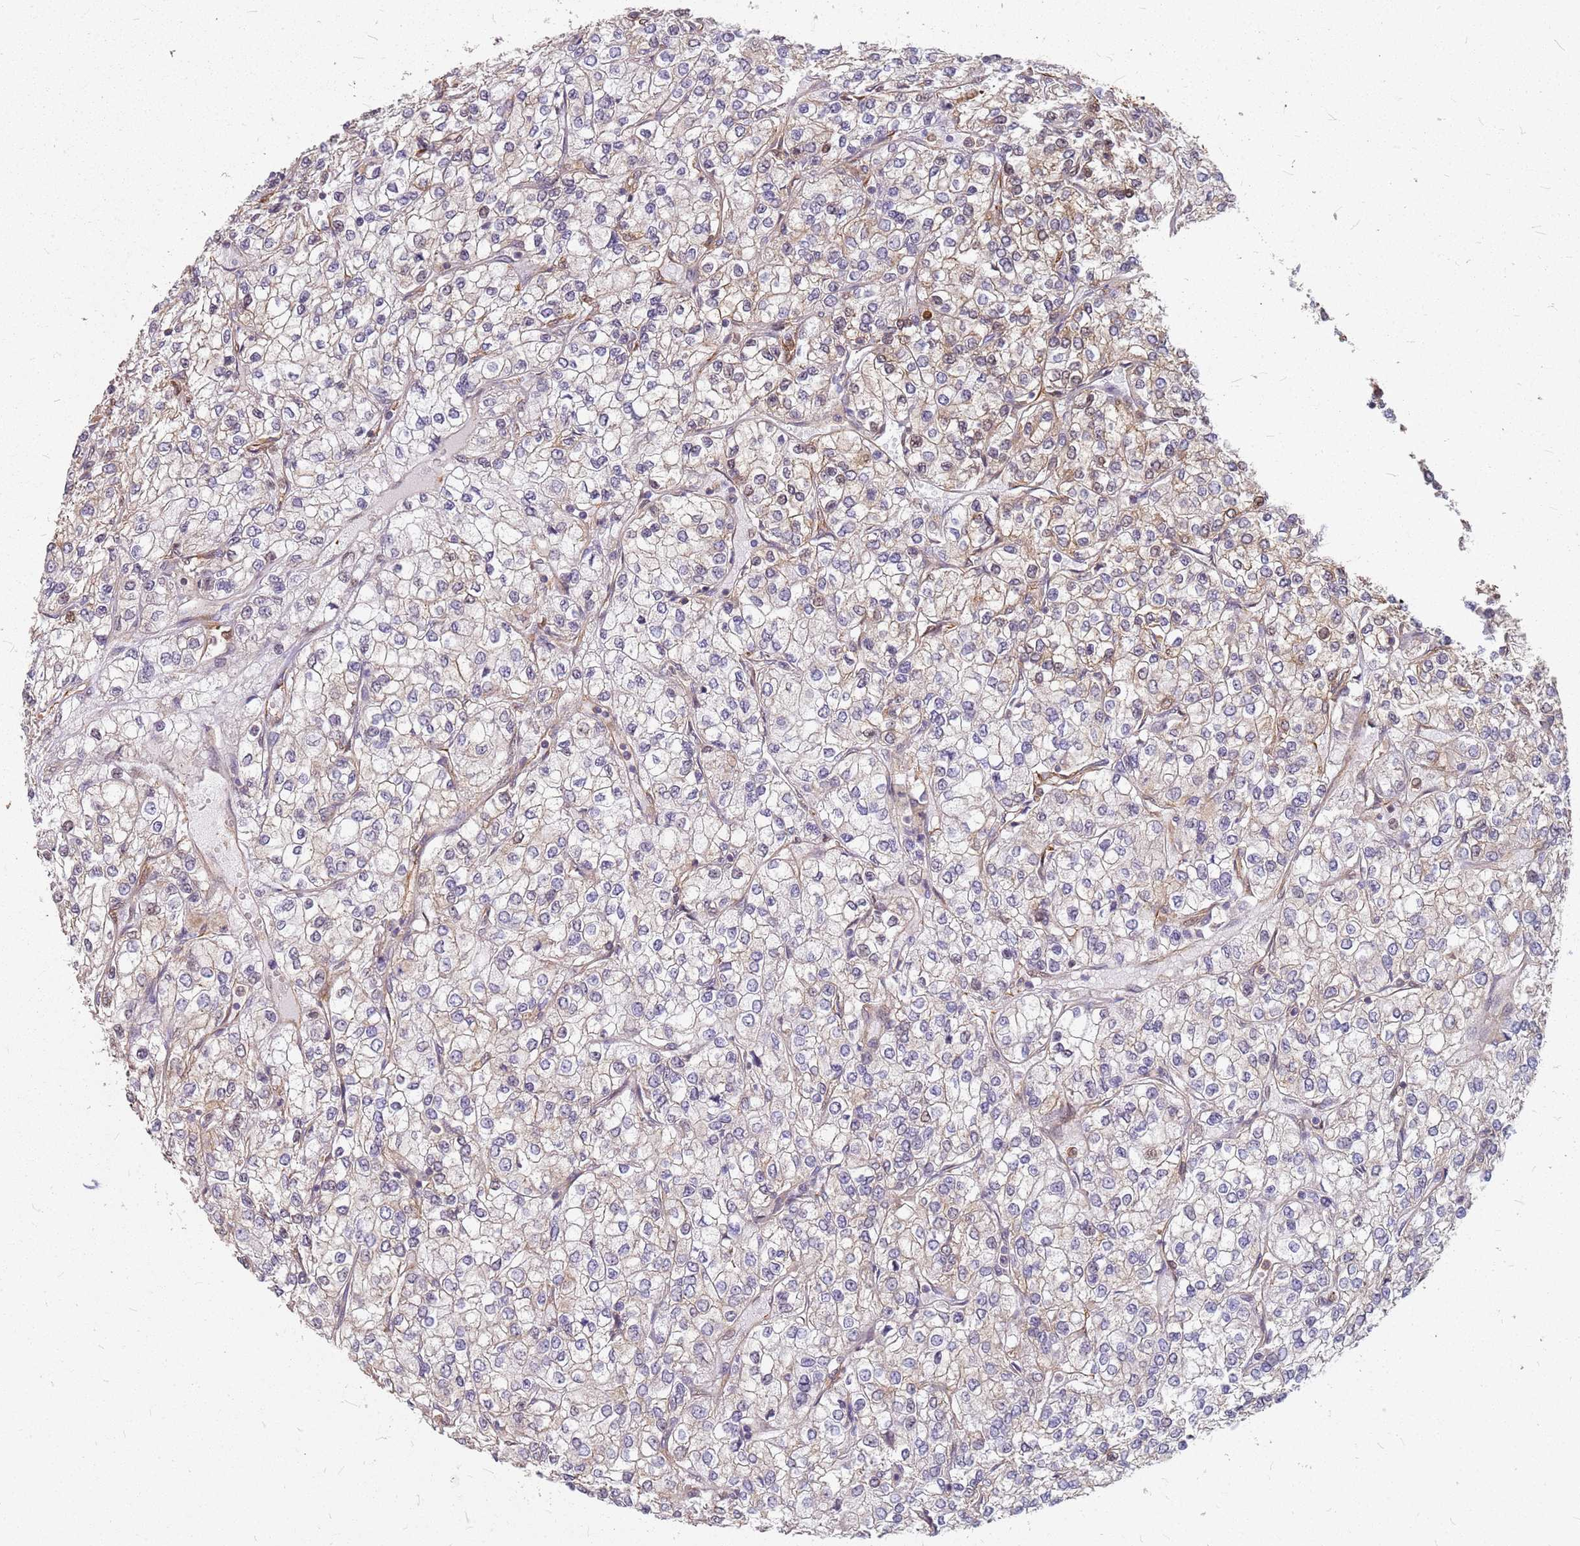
{"staining": {"intensity": "weak", "quantity": "<25%", "location": "cytoplasmic/membranous"}, "tissue": "renal cancer", "cell_type": "Tumor cells", "image_type": "cancer", "snomed": [{"axis": "morphology", "description": "Adenocarcinoma, NOS"}, {"axis": "topography", "description": "Kidney"}], "caption": "Image shows no significant protein positivity in tumor cells of adenocarcinoma (renal).", "gene": "HDX", "patient": {"sex": "male", "age": 80}}